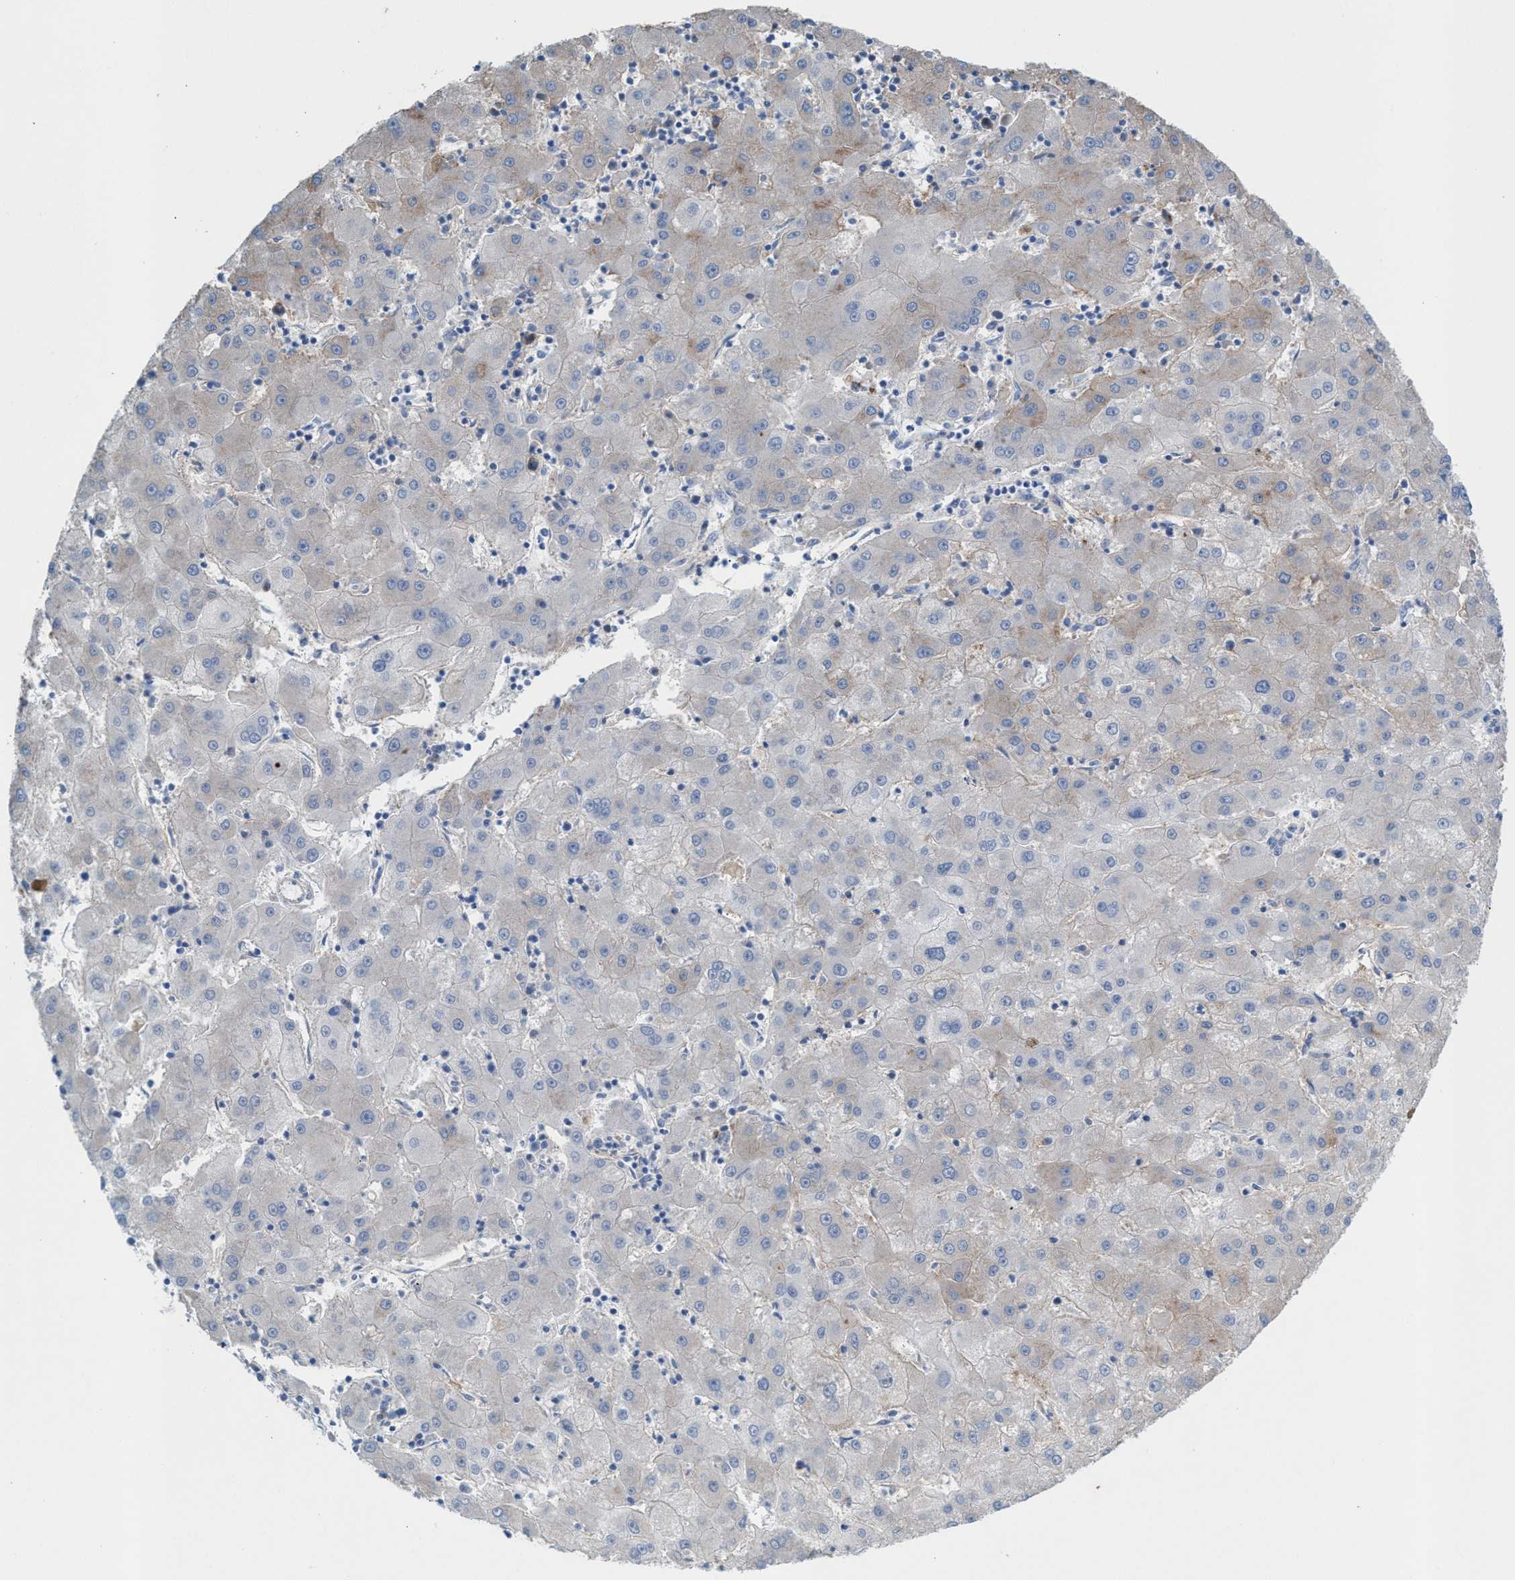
{"staining": {"intensity": "weak", "quantity": "<25%", "location": "cytoplasmic/membranous"}, "tissue": "liver cancer", "cell_type": "Tumor cells", "image_type": "cancer", "snomed": [{"axis": "morphology", "description": "Carcinoma, Hepatocellular, NOS"}, {"axis": "topography", "description": "Liver"}], "caption": "The photomicrograph shows no staining of tumor cells in liver hepatocellular carcinoma.", "gene": "NYAP1", "patient": {"sex": "male", "age": 72}}